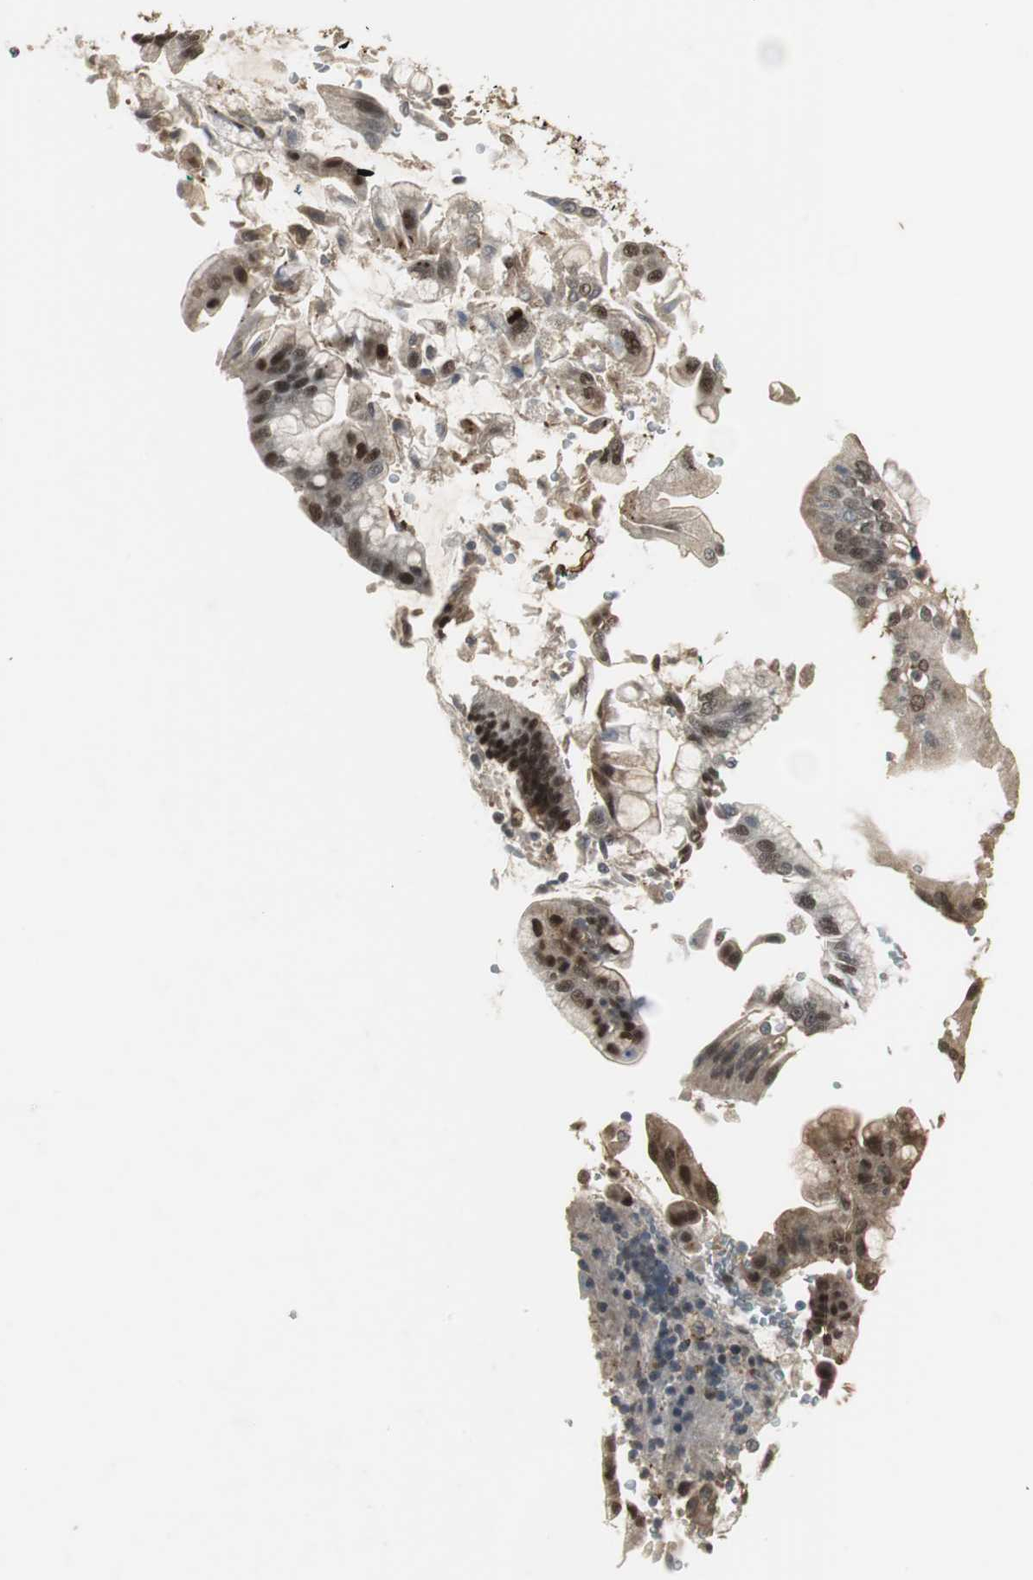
{"staining": {"intensity": "strong", "quantity": ">75%", "location": "cytoplasmic/membranous,nuclear"}, "tissue": "pancreatic cancer", "cell_type": "Tumor cells", "image_type": "cancer", "snomed": [{"axis": "morphology", "description": "Adenocarcinoma, NOS"}, {"axis": "morphology", "description": "Adenocarcinoma, metastatic, NOS"}, {"axis": "topography", "description": "Lymph node"}, {"axis": "topography", "description": "Pancreas"}, {"axis": "topography", "description": "Duodenum"}], "caption": "A high amount of strong cytoplasmic/membranous and nuclear staining is present in about >75% of tumor cells in pancreatic cancer (metastatic adenocarcinoma) tissue.", "gene": "PLIN3", "patient": {"sex": "female", "age": 64}}